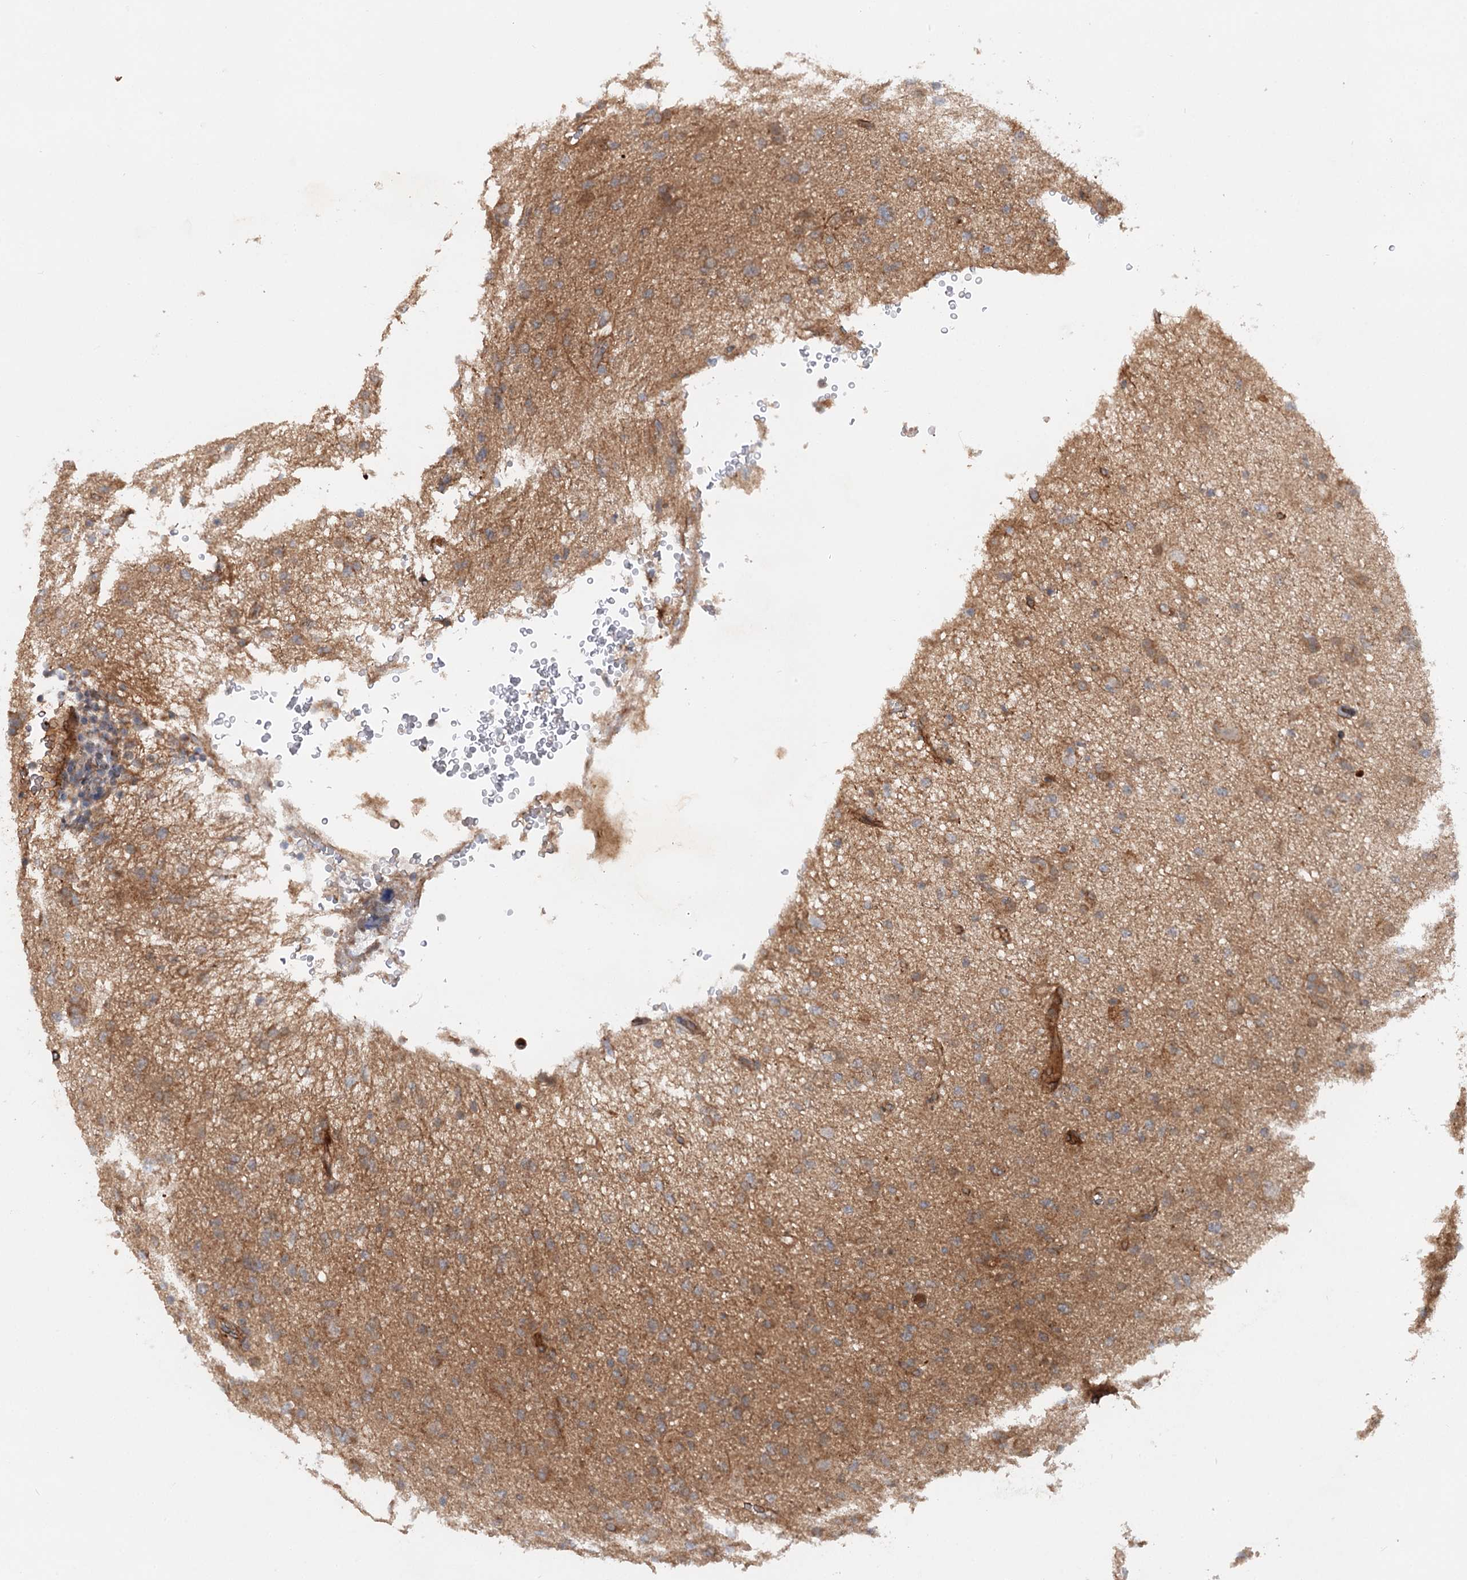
{"staining": {"intensity": "weak", "quantity": "25%-75%", "location": "cytoplasmic/membranous"}, "tissue": "glioma", "cell_type": "Tumor cells", "image_type": "cancer", "snomed": [{"axis": "morphology", "description": "Glioma, malignant, High grade"}, {"axis": "topography", "description": "Brain"}], "caption": "High-power microscopy captured an IHC micrograph of malignant glioma (high-grade), revealing weak cytoplasmic/membranous staining in approximately 25%-75% of tumor cells.", "gene": "ADGRG4", "patient": {"sex": "female", "age": 57}}